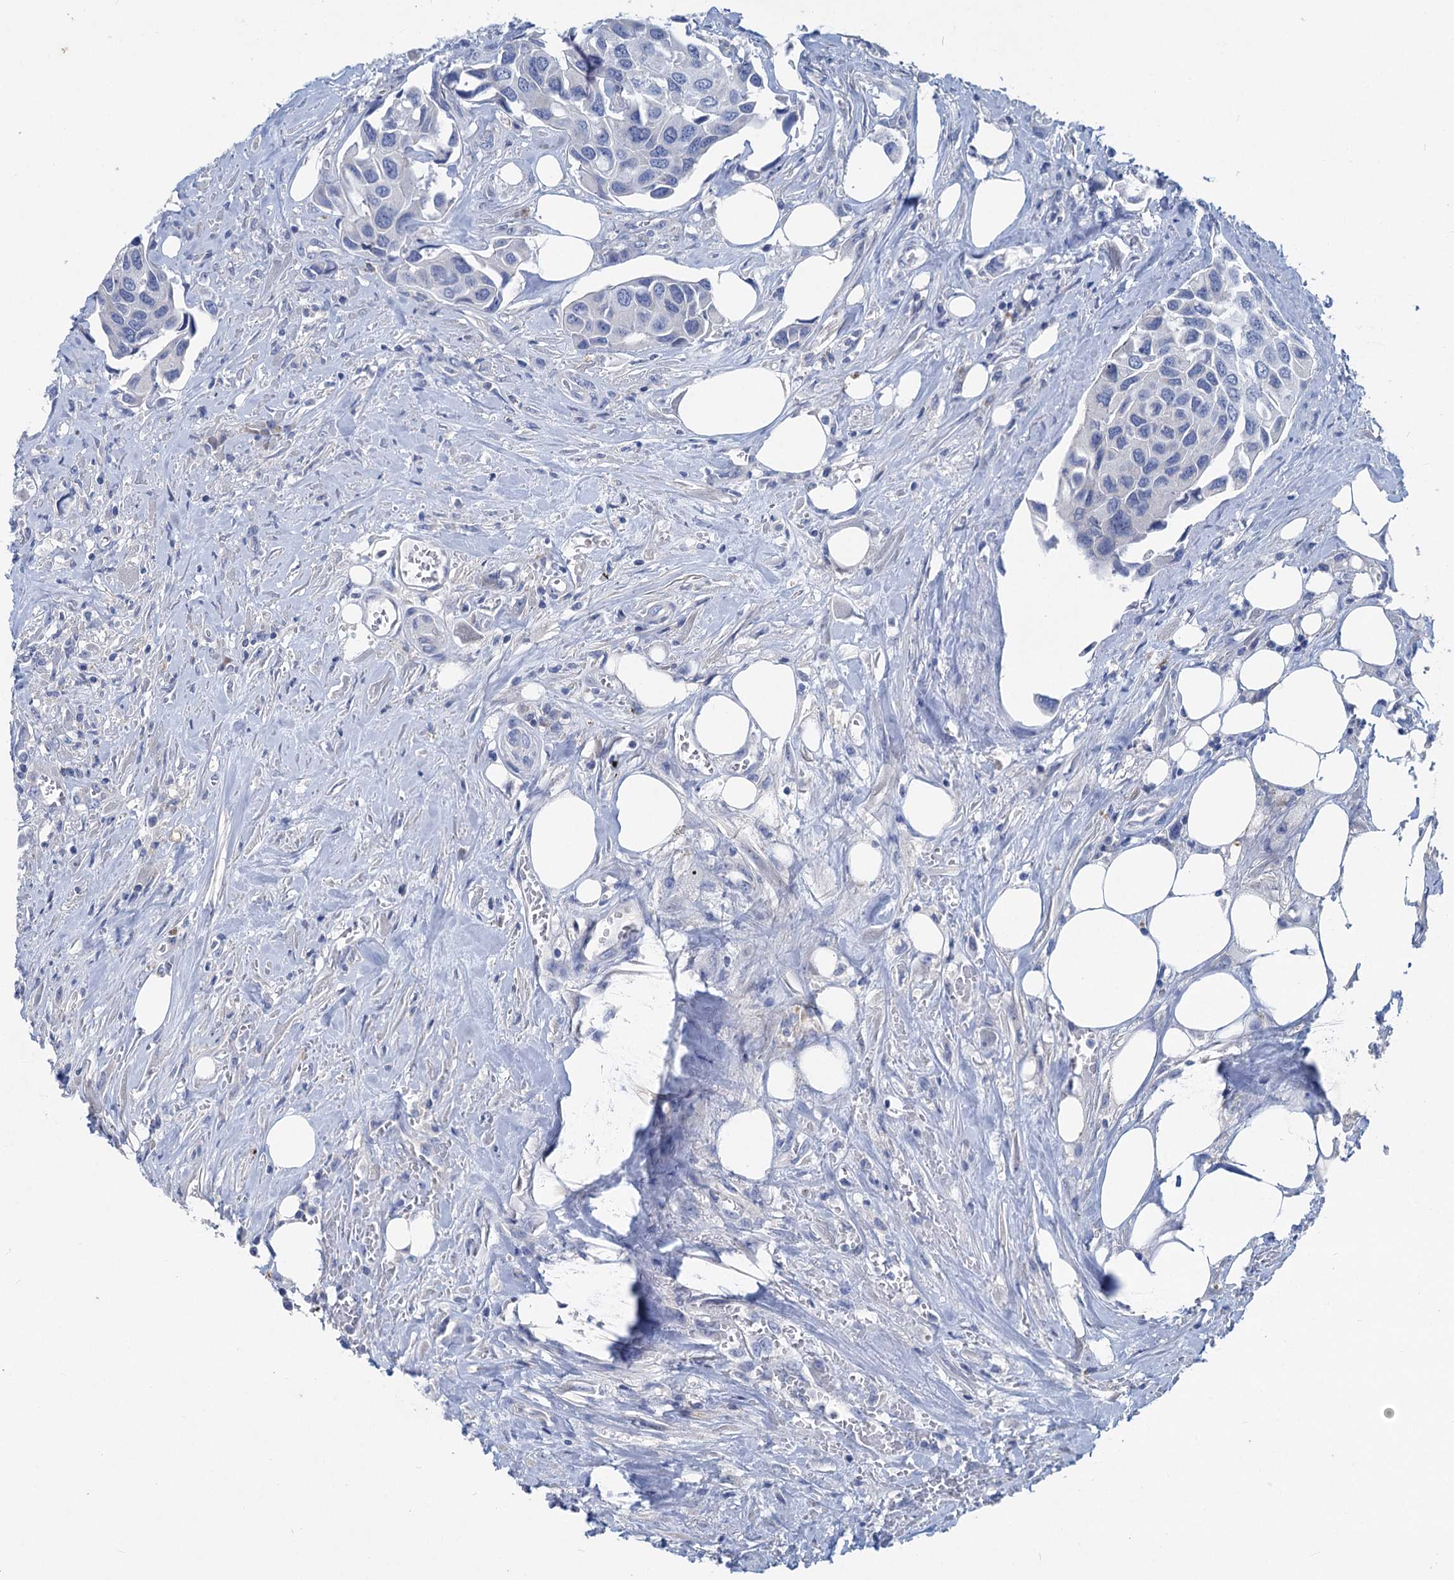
{"staining": {"intensity": "negative", "quantity": "none", "location": "none"}, "tissue": "urothelial cancer", "cell_type": "Tumor cells", "image_type": "cancer", "snomed": [{"axis": "morphology", "description": "Urothelial carcinoma, High grade"}, {"axis": "topography", "description": "Urinary bladder"}], "caption": "There is no significant expression in tumor cells of high-grade urothelial carcinoma. Brightfield microscopy of IHC stained with DAB (brown) and hematoxylin (blue), captured at high magnification.", "gene": "CHDH", "patient": {"sex": "male", "age": 74}}